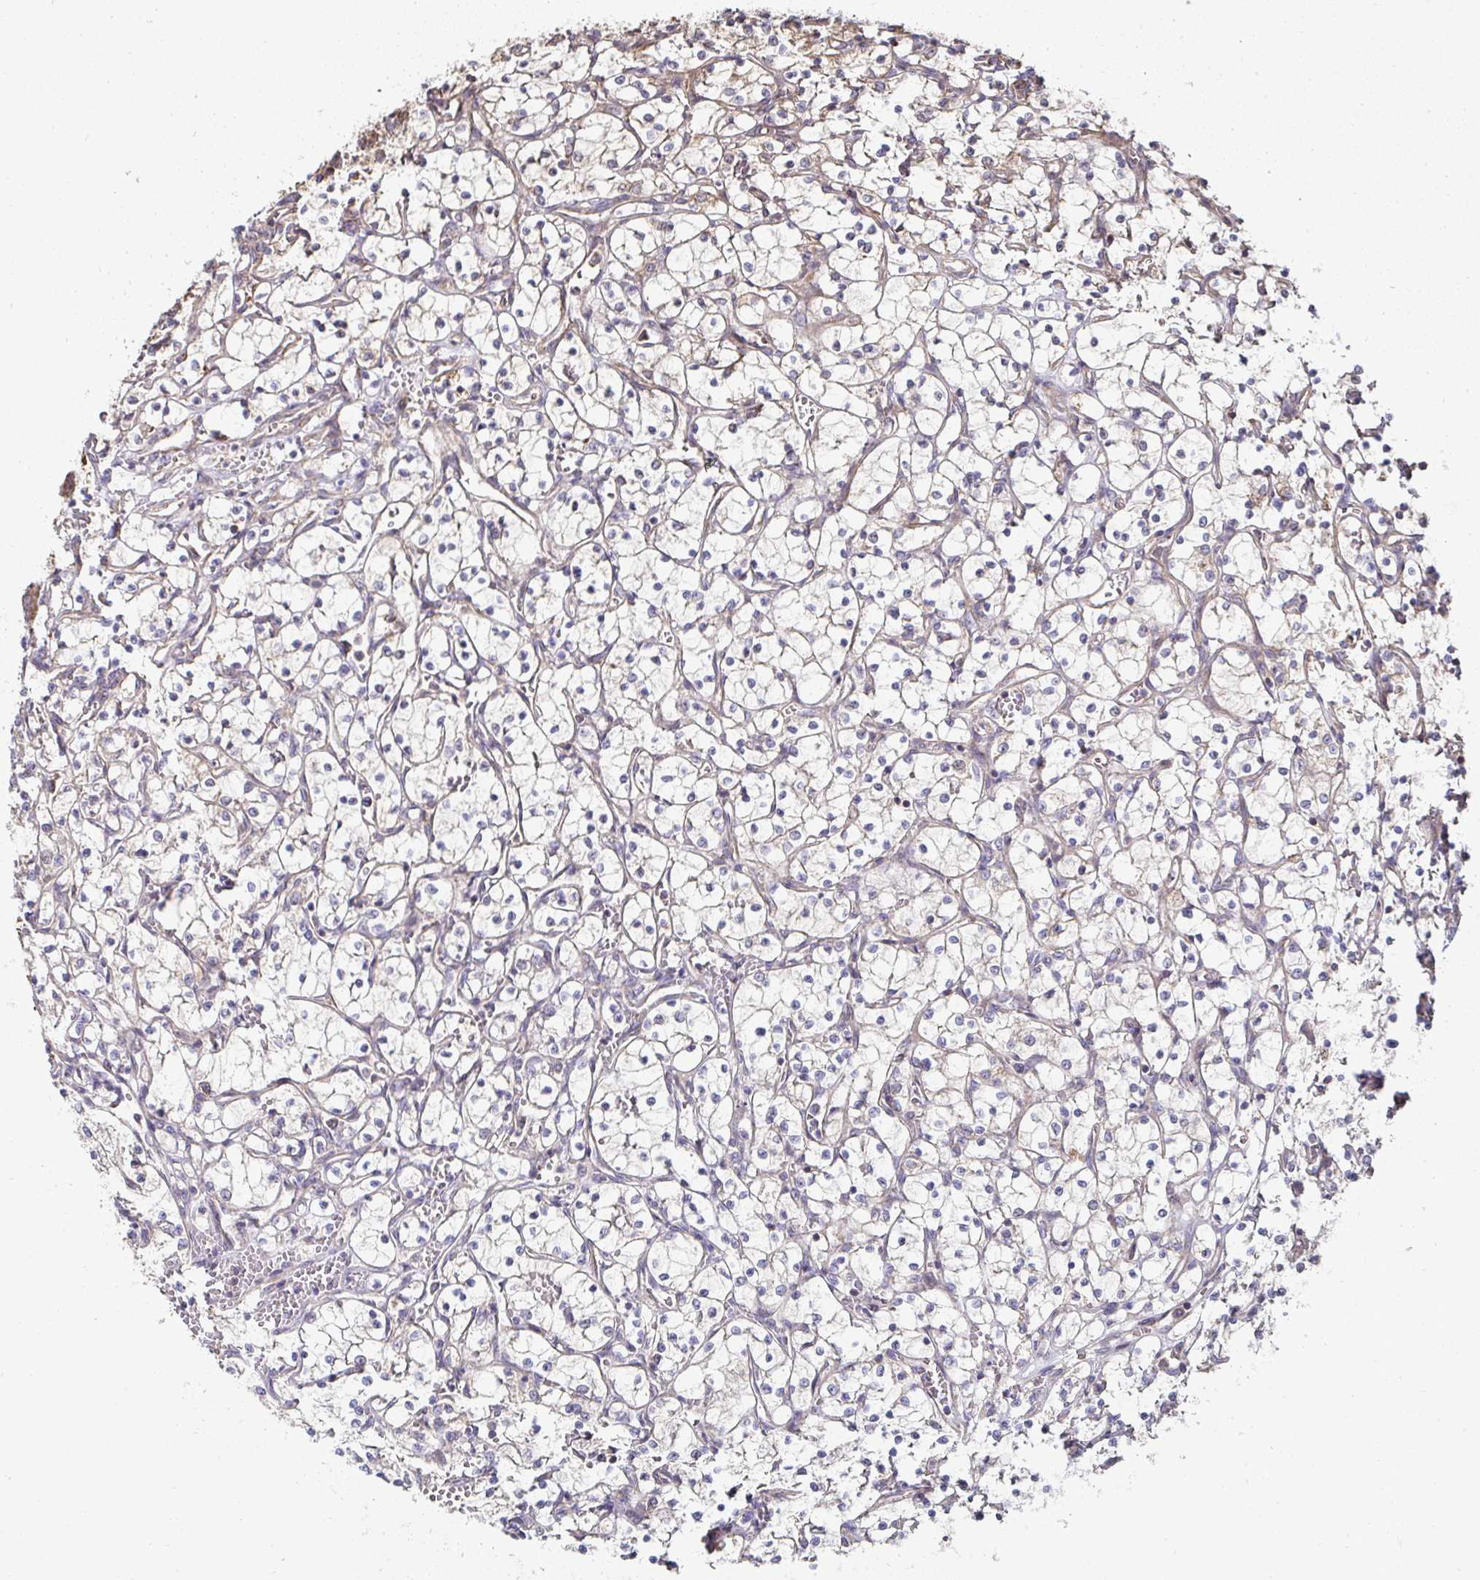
{"staining": {"intensity": "moderate", "quantity": "<25%", "location": "cytoplasmic/membranous"}, "tissue": "renal cancer", "cell_type": "Tumor cells", "image_type": "cancer", "snomed": [{"axis": "morphology", "description": "Adenocarcinoma, NOS"}, {"axis": "topography", "description": "Kidney"}], "caption": "IHC (DAB (3,3'-diaminobenzidine)) staining of human renal adenocarcinoma displays moderate cytoplasmic/membranous protein staining in about <25% of tumor cells. (Stains: DAB (3,3'-diaminobenzidine) in brown, nuclei in blue, Microscopy: brightfield microscopy at high magnification).", "gene": "AGTPBP1", "patient": {"sex": "female", "age": 69}}